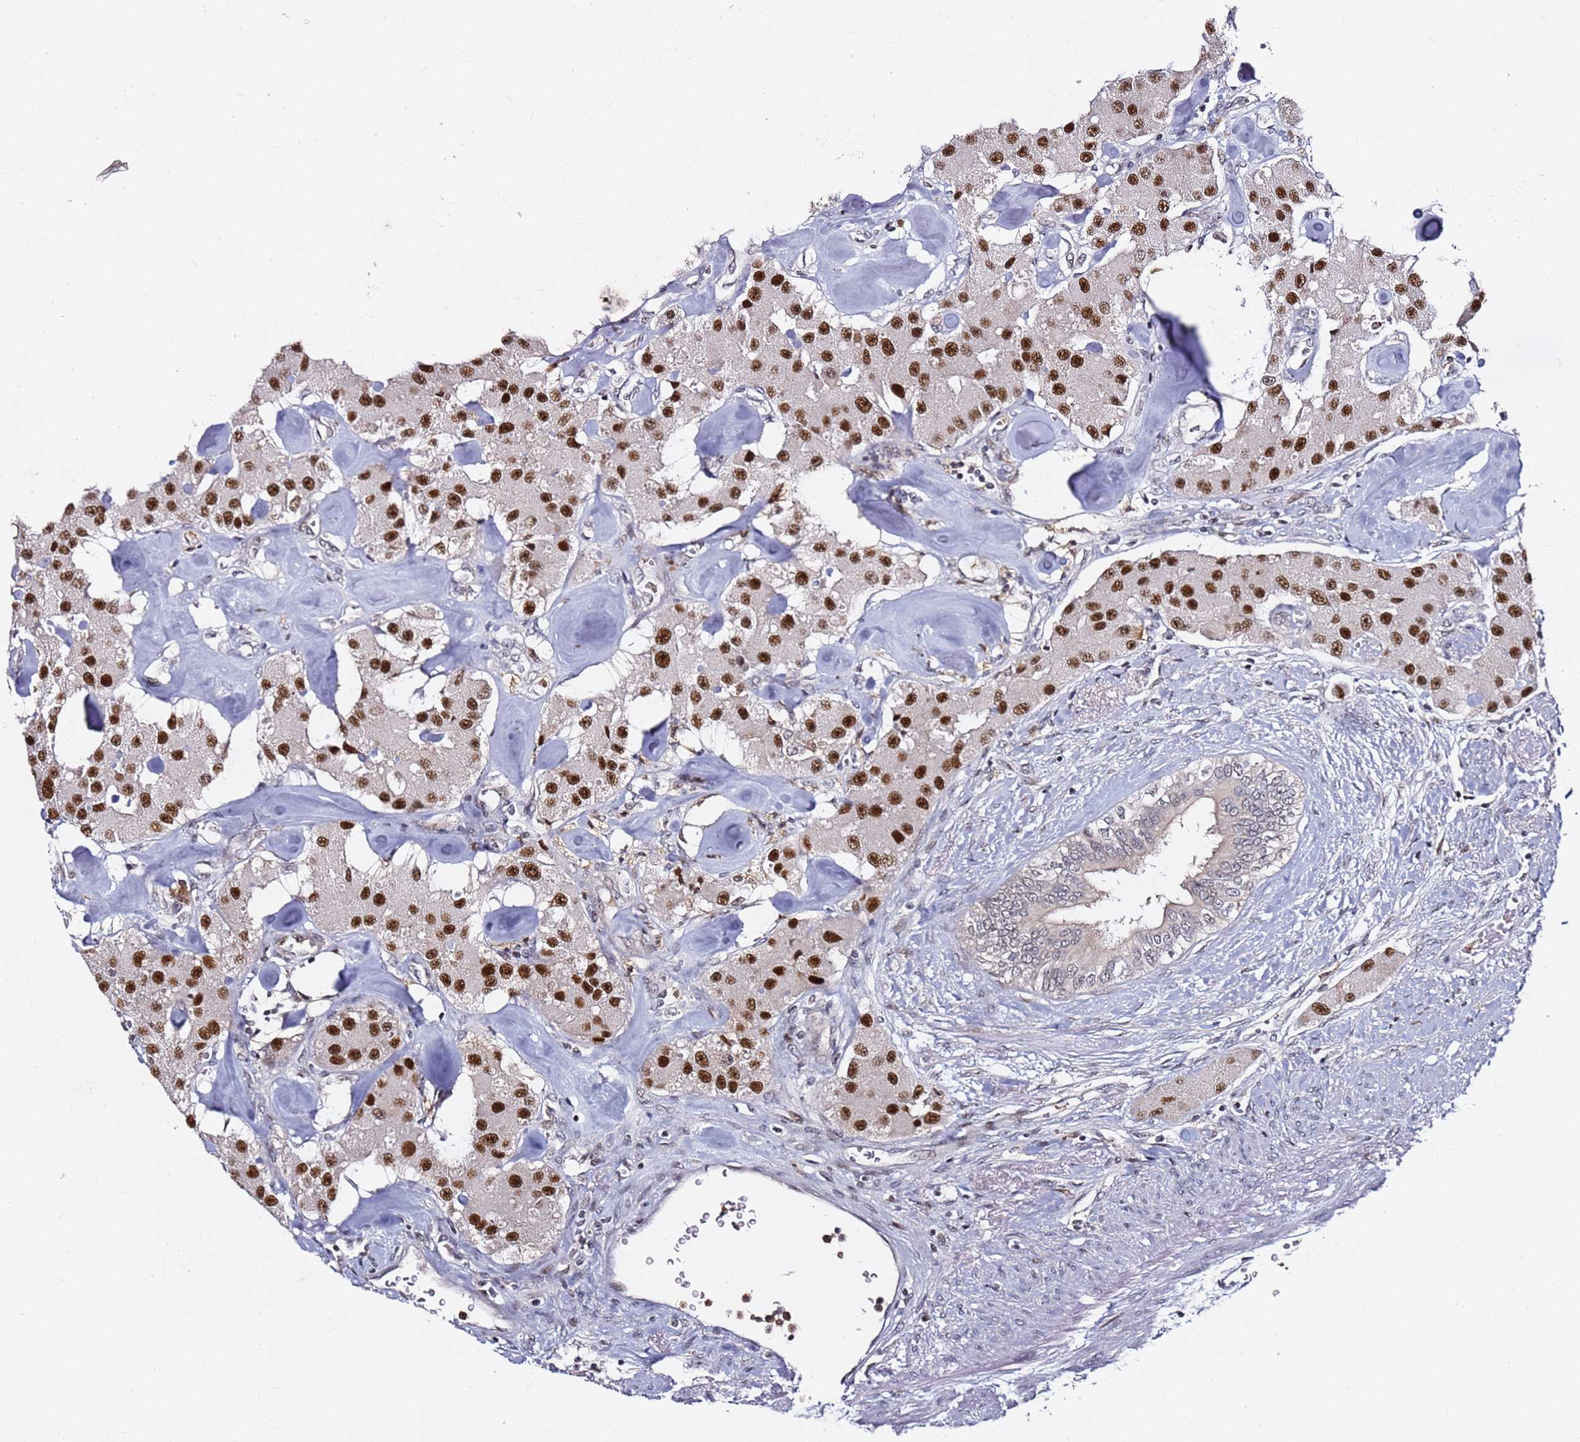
{"staining": {"intensity": "strong", "quantity": ">75%", "location": "nuclear"}, "tissue": "carcinoid", "cell_type": "Tumor cells", "image_type": "cancer", "snomed": [{"axis": "morphology", "description": "Carcinoid, malignant, NOS"}, {"axis": "topography", "description": "Pancreas"}], "caption": "A brown stain highlights strong nuclear positivity of a protein in malignant carcinoid tumor cells.", "gene": "FCF1", "patient": {"sex": "male", "age": 41}}